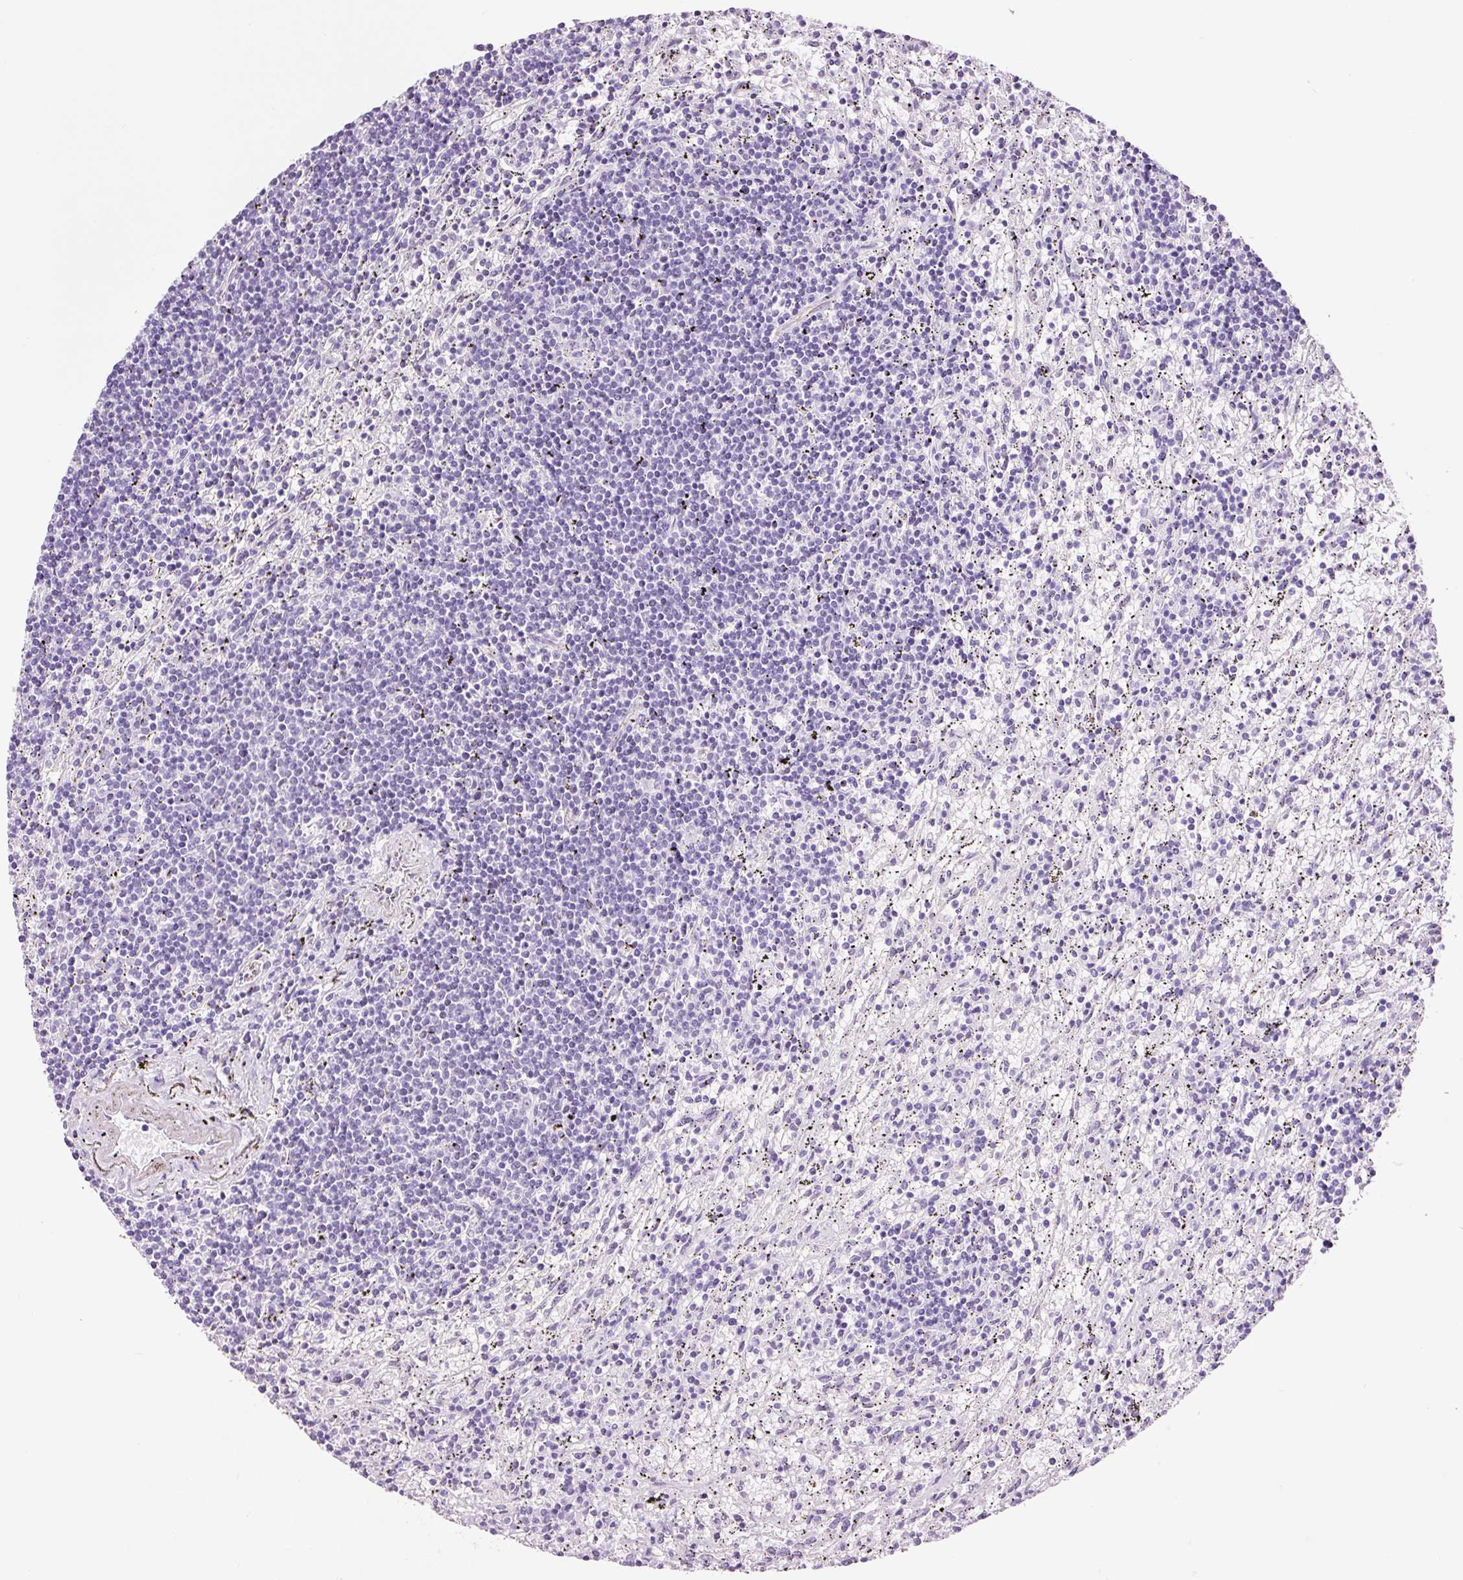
{"staining": {"intensity": "negative", "quantity": "none", "location": "none"}, "tissue": "lymphoma", "cell_type": "Tumor cells", "image_type": "cancer", "snomed": [{"axis": "morphology", "description": "Malignant lymphoma, non-Hodgkin's type, Low grade"}, {"axis": "topography", "description": "Spleen"}], "caption": "Malignant lymphoma, non-Hodgkin's type (low-grade) was stained to show a protein in brown. There is no significant expression in tumor cells. The staining was performed using DAB (3,3'-diaminobenzidine) to visualize the protein expression in brown, while the nuclei were stained in blue with hematoxylin (Magnification: 20x).", "gene": "ADSS1", "patient": {"sex": "male", "age": 76}}